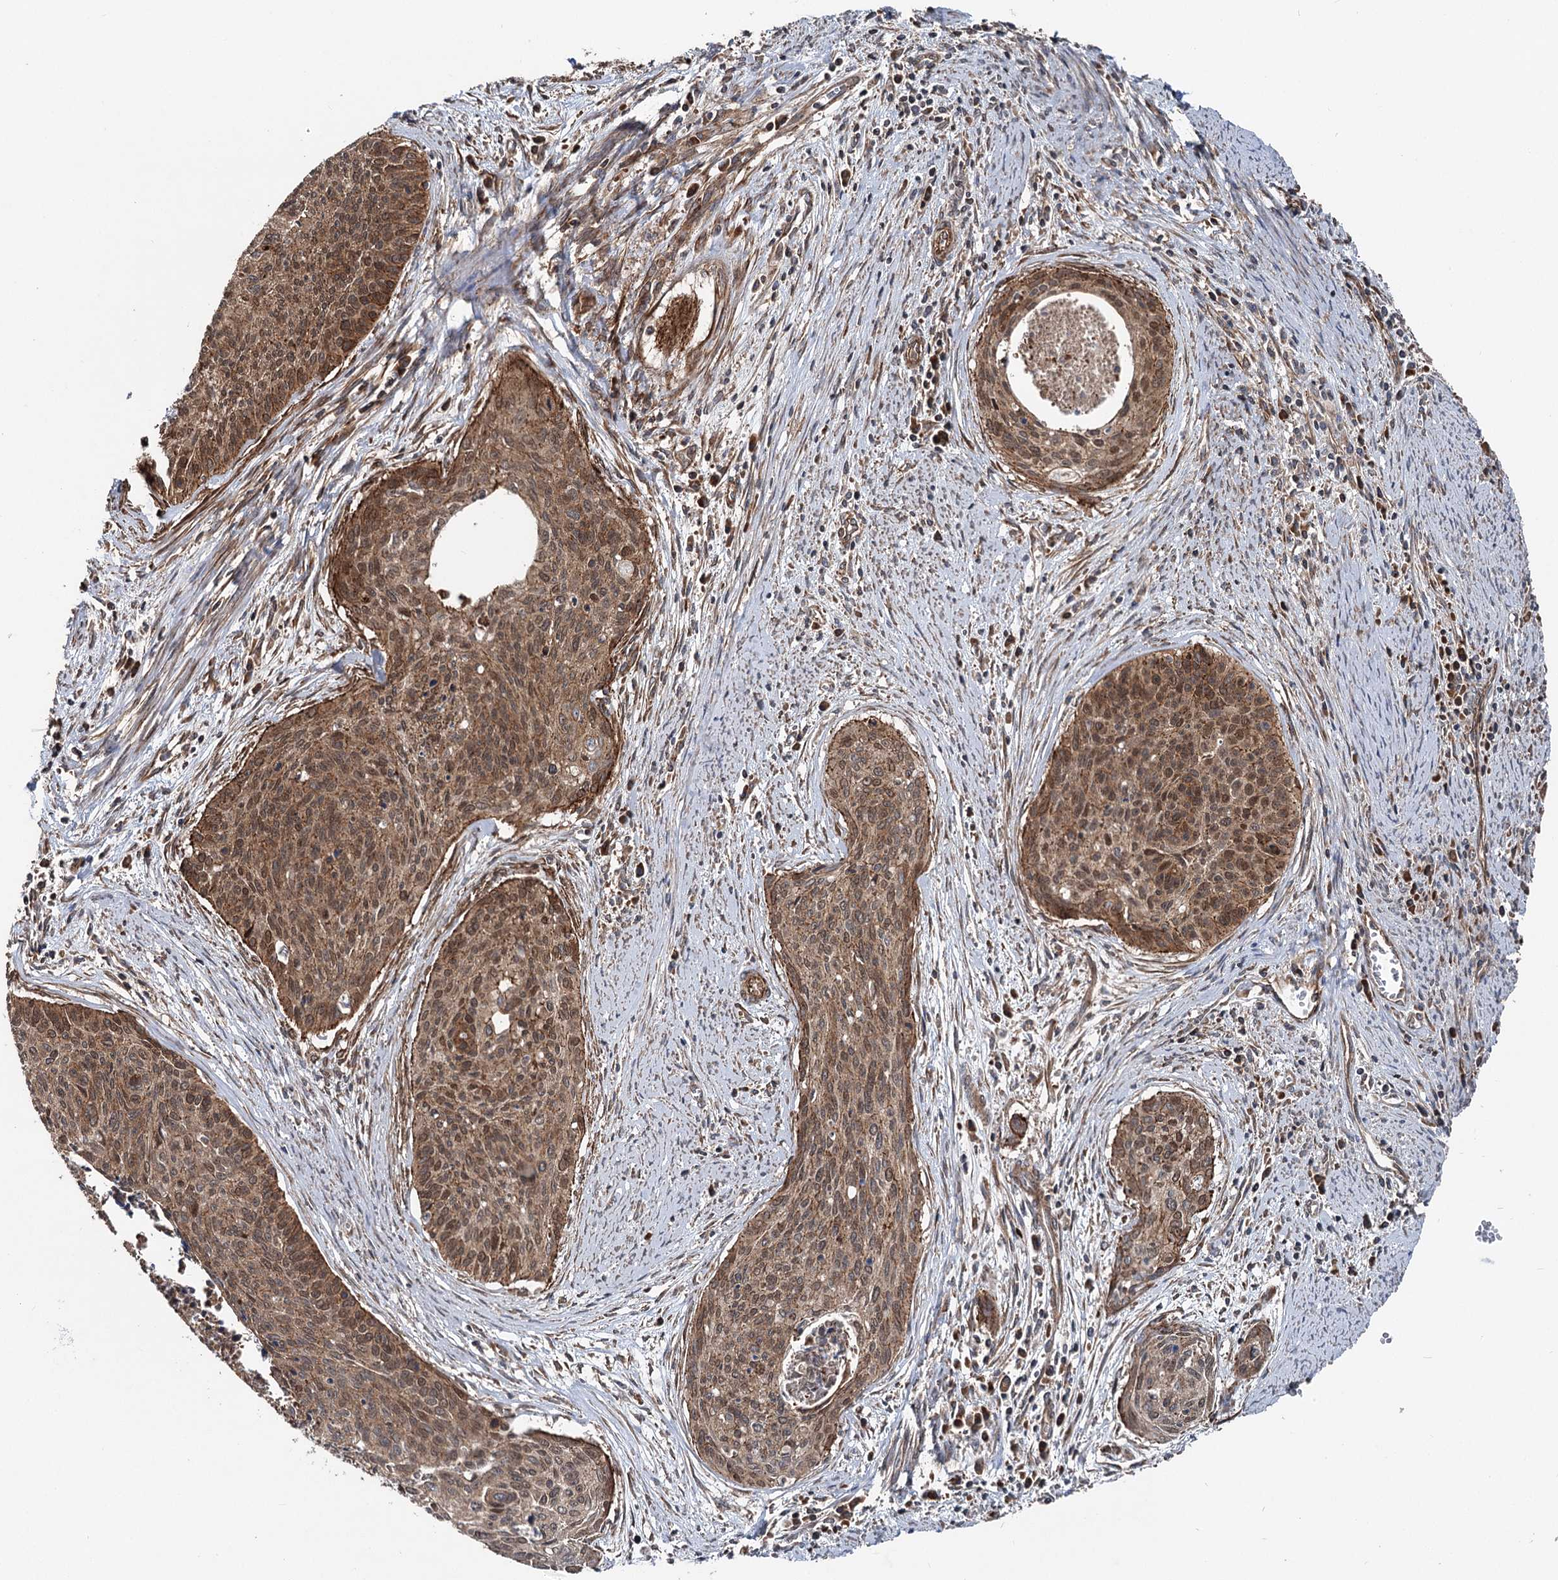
{"staining": {"intensity": "moderate", "quantity": ">75%", "location": "cytoplasmic/membranous"}, "tissue": "cervical cancer", "cell_type": "Tumor cells", "image_type": "cancer", "snomed": [{"axis": "morphology", "description": "Squamous cell carcinoma, NOS"}, {"axis": "topography", "description": "Cervix"}], "caption": "IHC image of neoplastic tissue: cervical cancer stained using immunohistochemistry exhibits medium levels of moderate protein expression localized specifically in the cytoplasmic/membranous of tumor cells, appearing as a cytoplasmic/membranous brown color.", "gene": "ITFG2", "patient": {"sex": "female", "age": 55}}